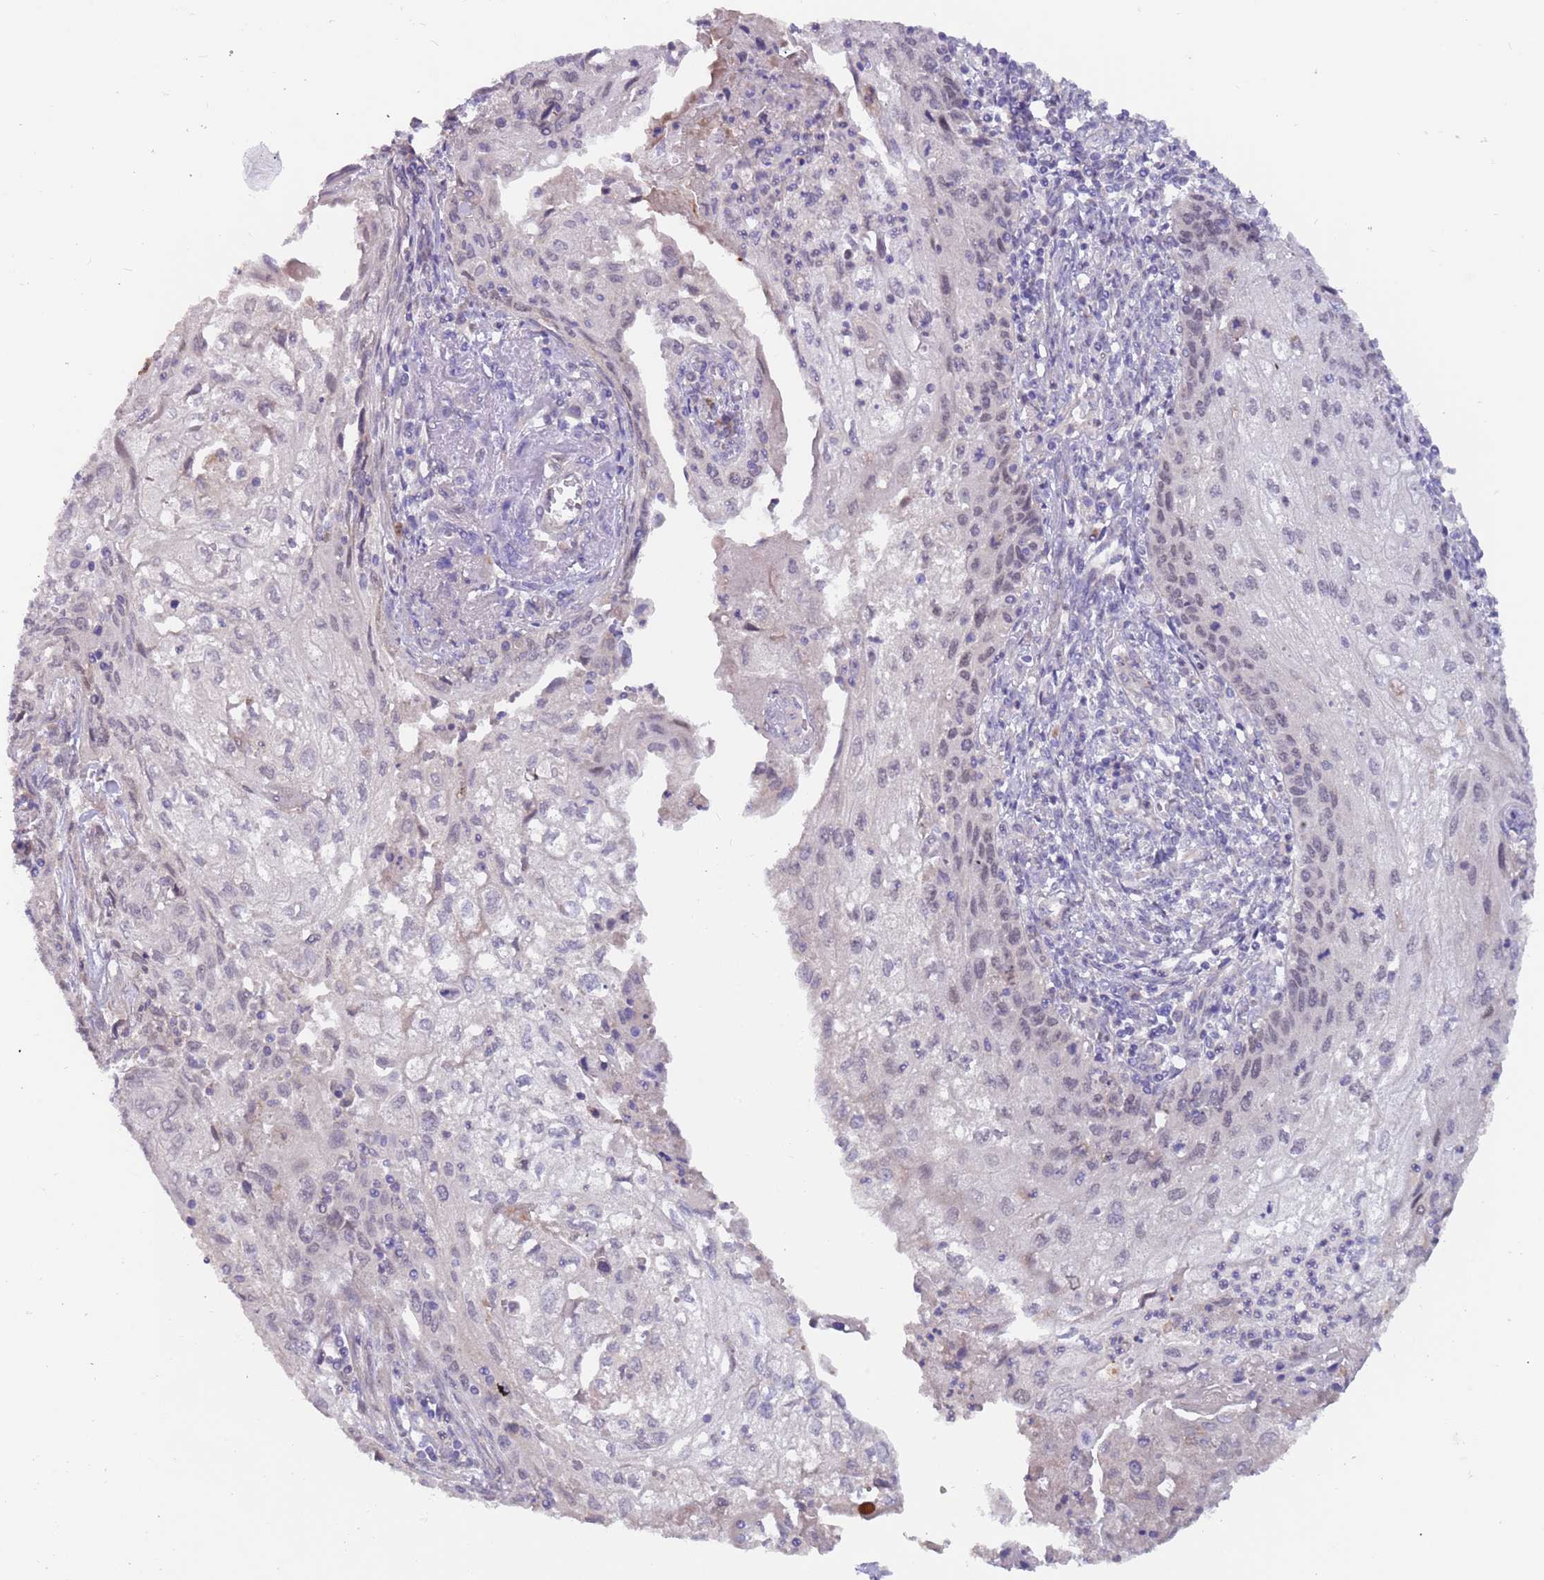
{"staining": {"intensity": "weak", "quantity": "<25%", "location": "nuclear"}, "tissue": "cervical cancer", "cell_type": "Tumor cells", "image_type": "cancer", "snomed": [{"axis": "morphology", "description": "Squamous cell carcinoma, NOS"}, {"axis": "topography", "description": "Cervix"}], "caption": "This is a histopathology image of IHC staining of cervical cancer, which shows no staining in tumor cells.", "gene": "ZNF746", "patient": {"sex": "female", "age": 67}}